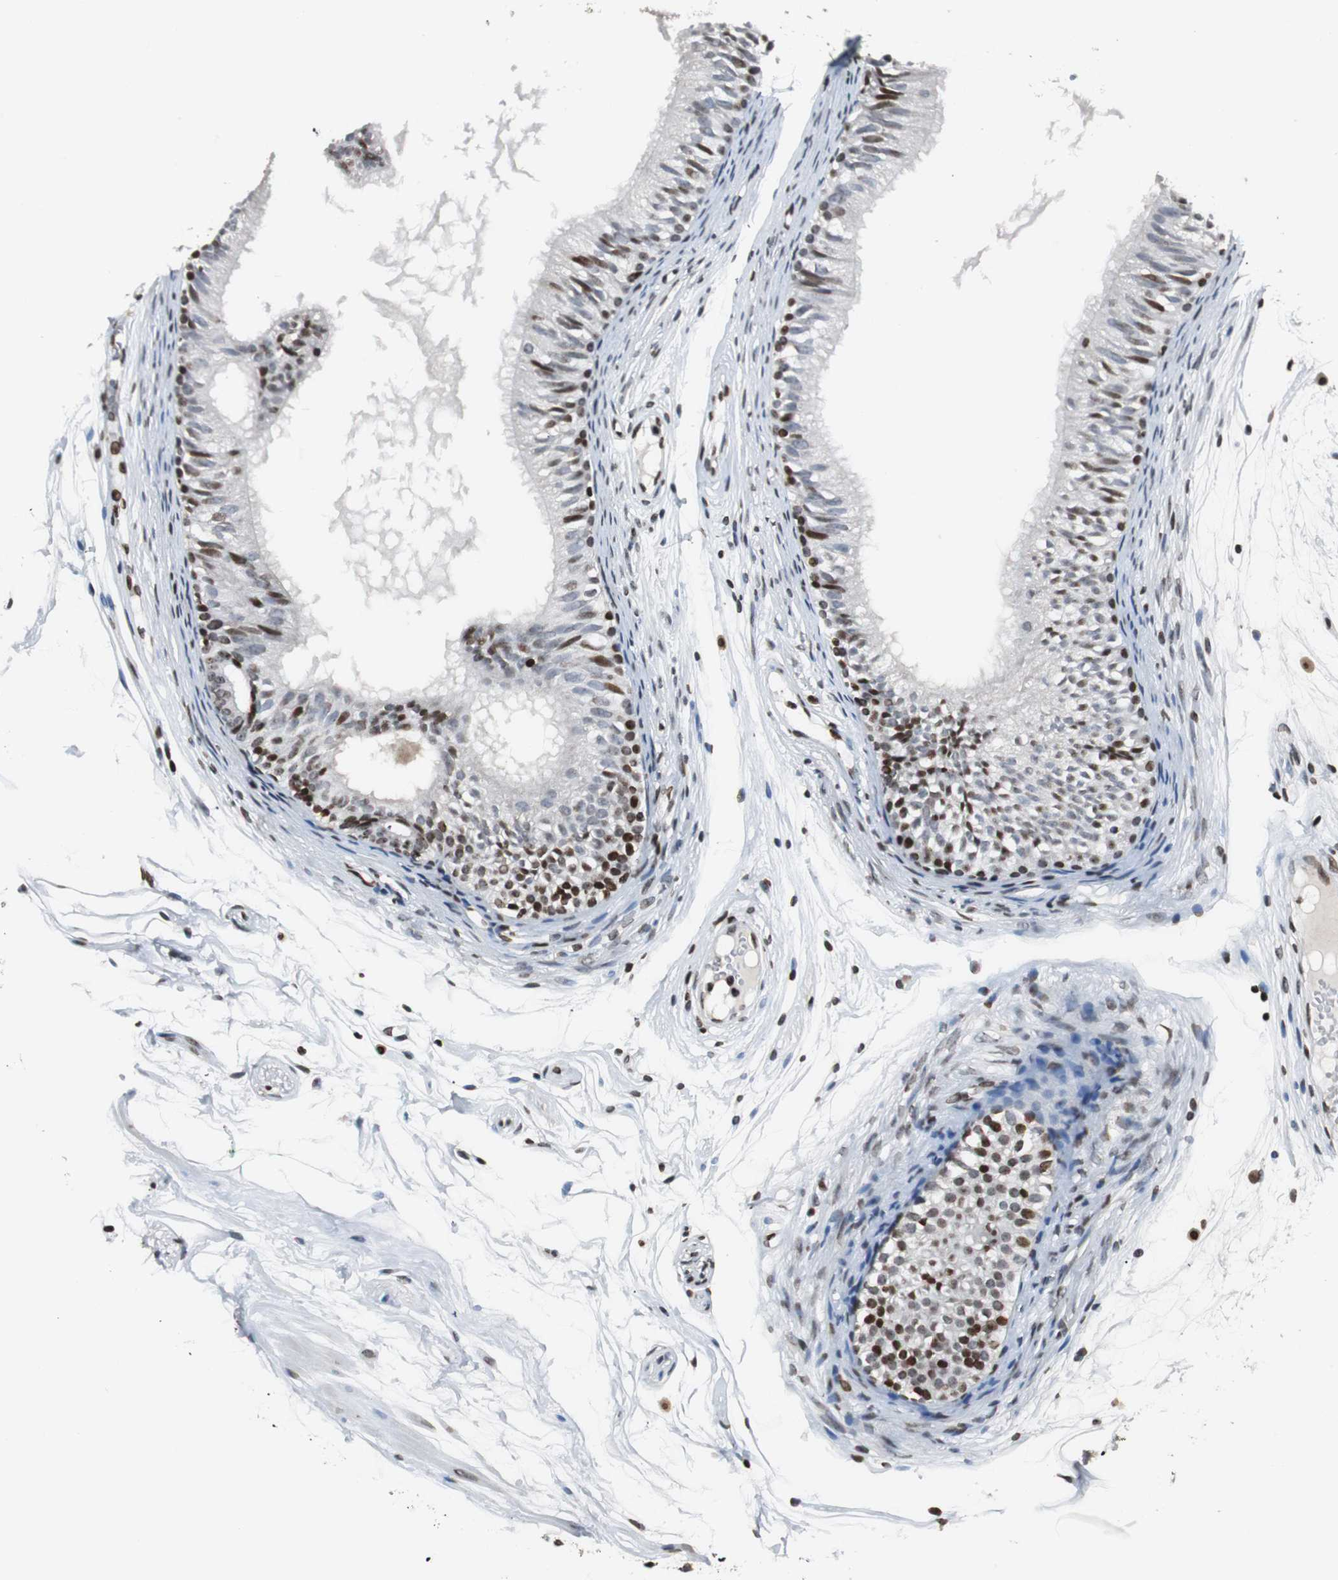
{"staining": {"intensity": "strong", "quantity": "25%-75%", "location": "nuclear"}, "tissue": "epididymis", "cell_type": "Glandular cells", "image_type": "normal", "snomed": [{"axis": "morphology", "description": "Normal tissue, NOS"}, {"axis": "morphology", "description": "Atrophy, NOS"}, {"axis": "topography", "description": "Testis"}, {"axis": "topography", "description": "Epididymis"}], "caption": "Strong nuclear expression for a protein is identified in approximately 25%-75% of glandular cells of benign epididymis using immunohistochemistry (IHC).", "gene": "PAXIP1", "patient": {"sex": "male", "age": 18}}